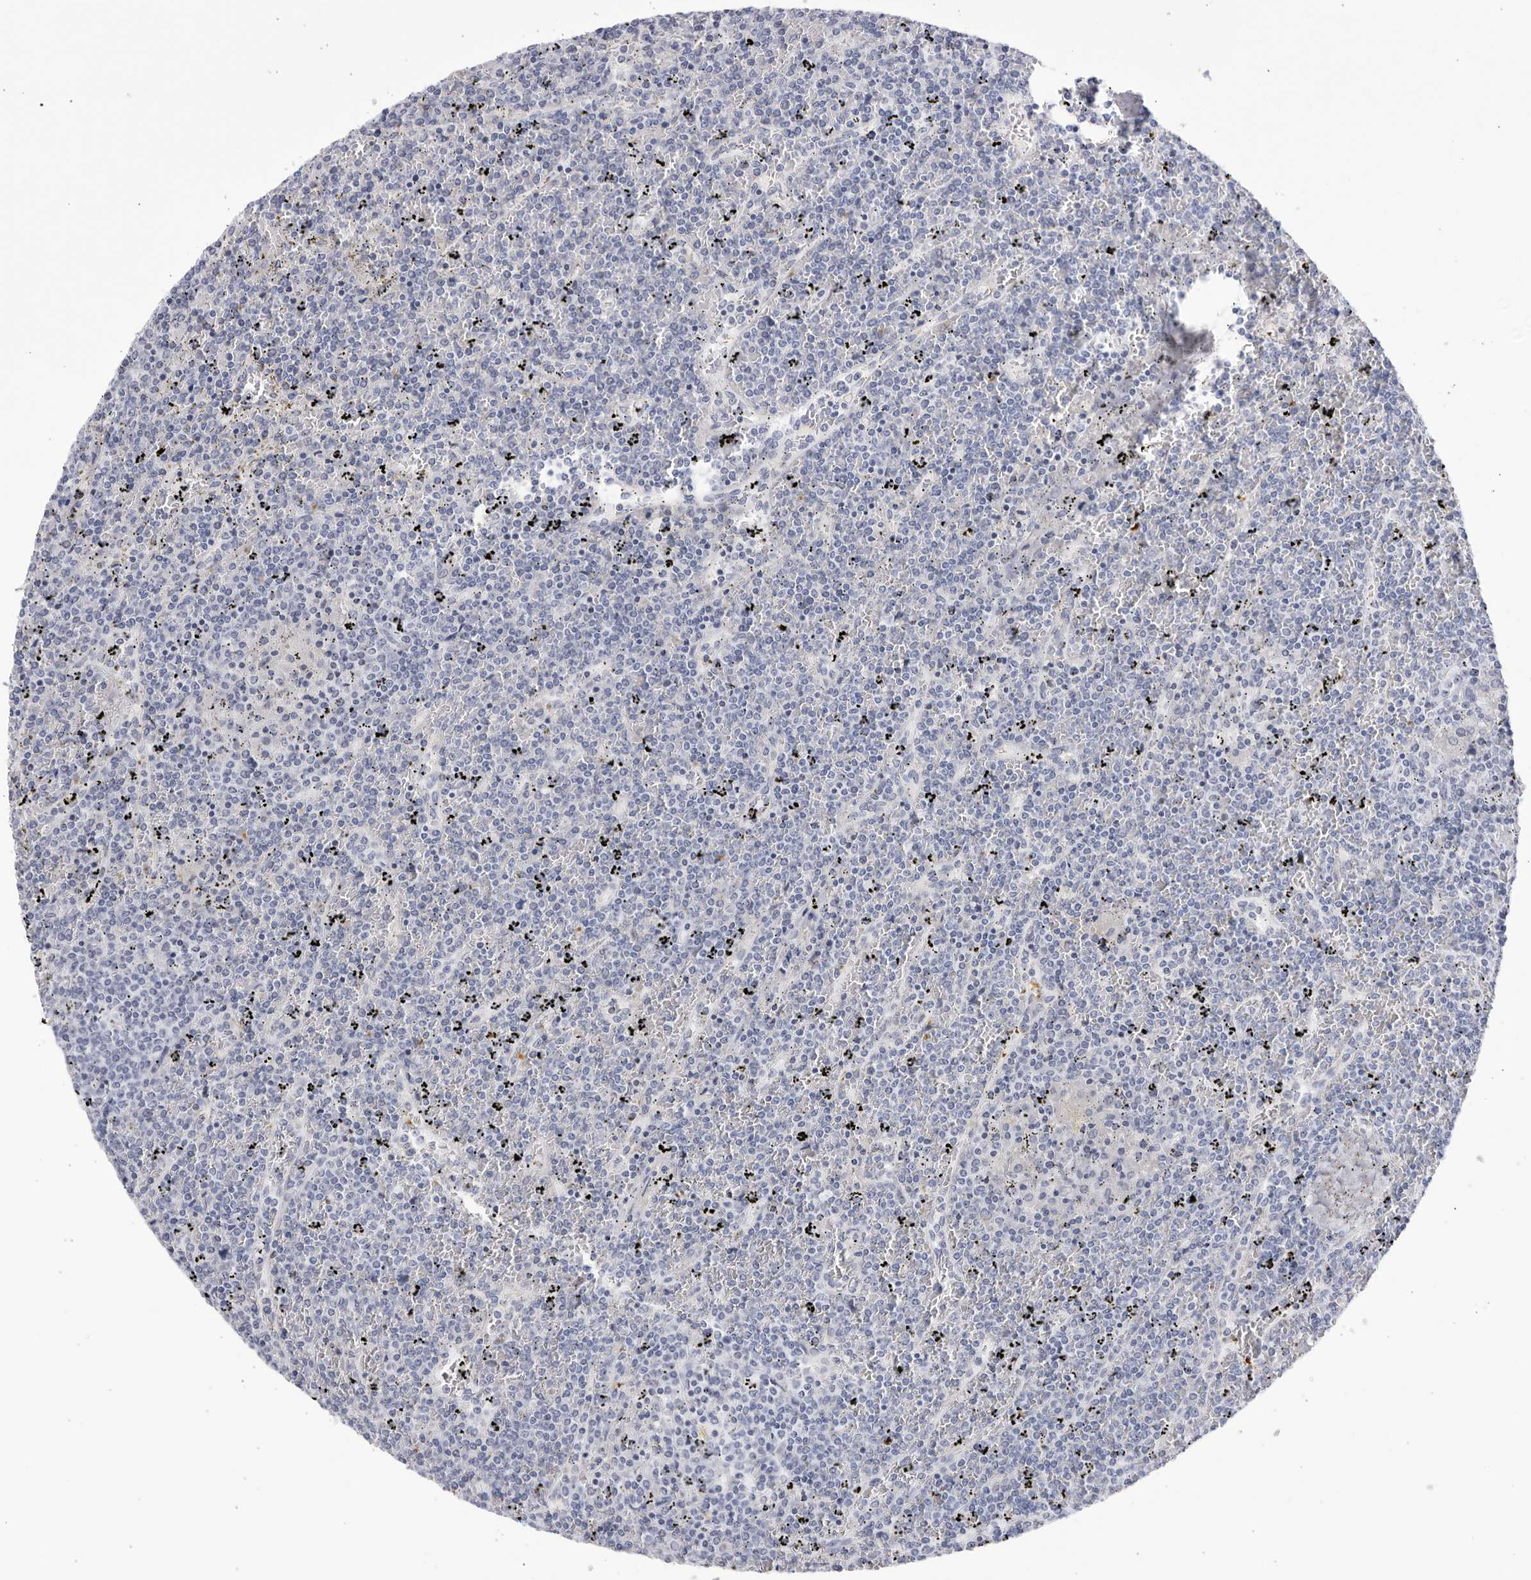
{"staining": {"intensity": "negative", "quantity": "none", "location": "none"}, "tissue": "lymphoma", "cell_type": "Tumor cells", "image_type": "cancer", "snomed": [{"axis": "morphology", "description": "Malignant lymphoma, non-Hodgkin's type, Low grade"}, {"axis": "topography", "description": "Spleen"}], "caption": "Tumor cells are negative for protein expression in human lymphoma.", "gene": "CNBD1", "patient": {"sex": "female", "age": 19}}